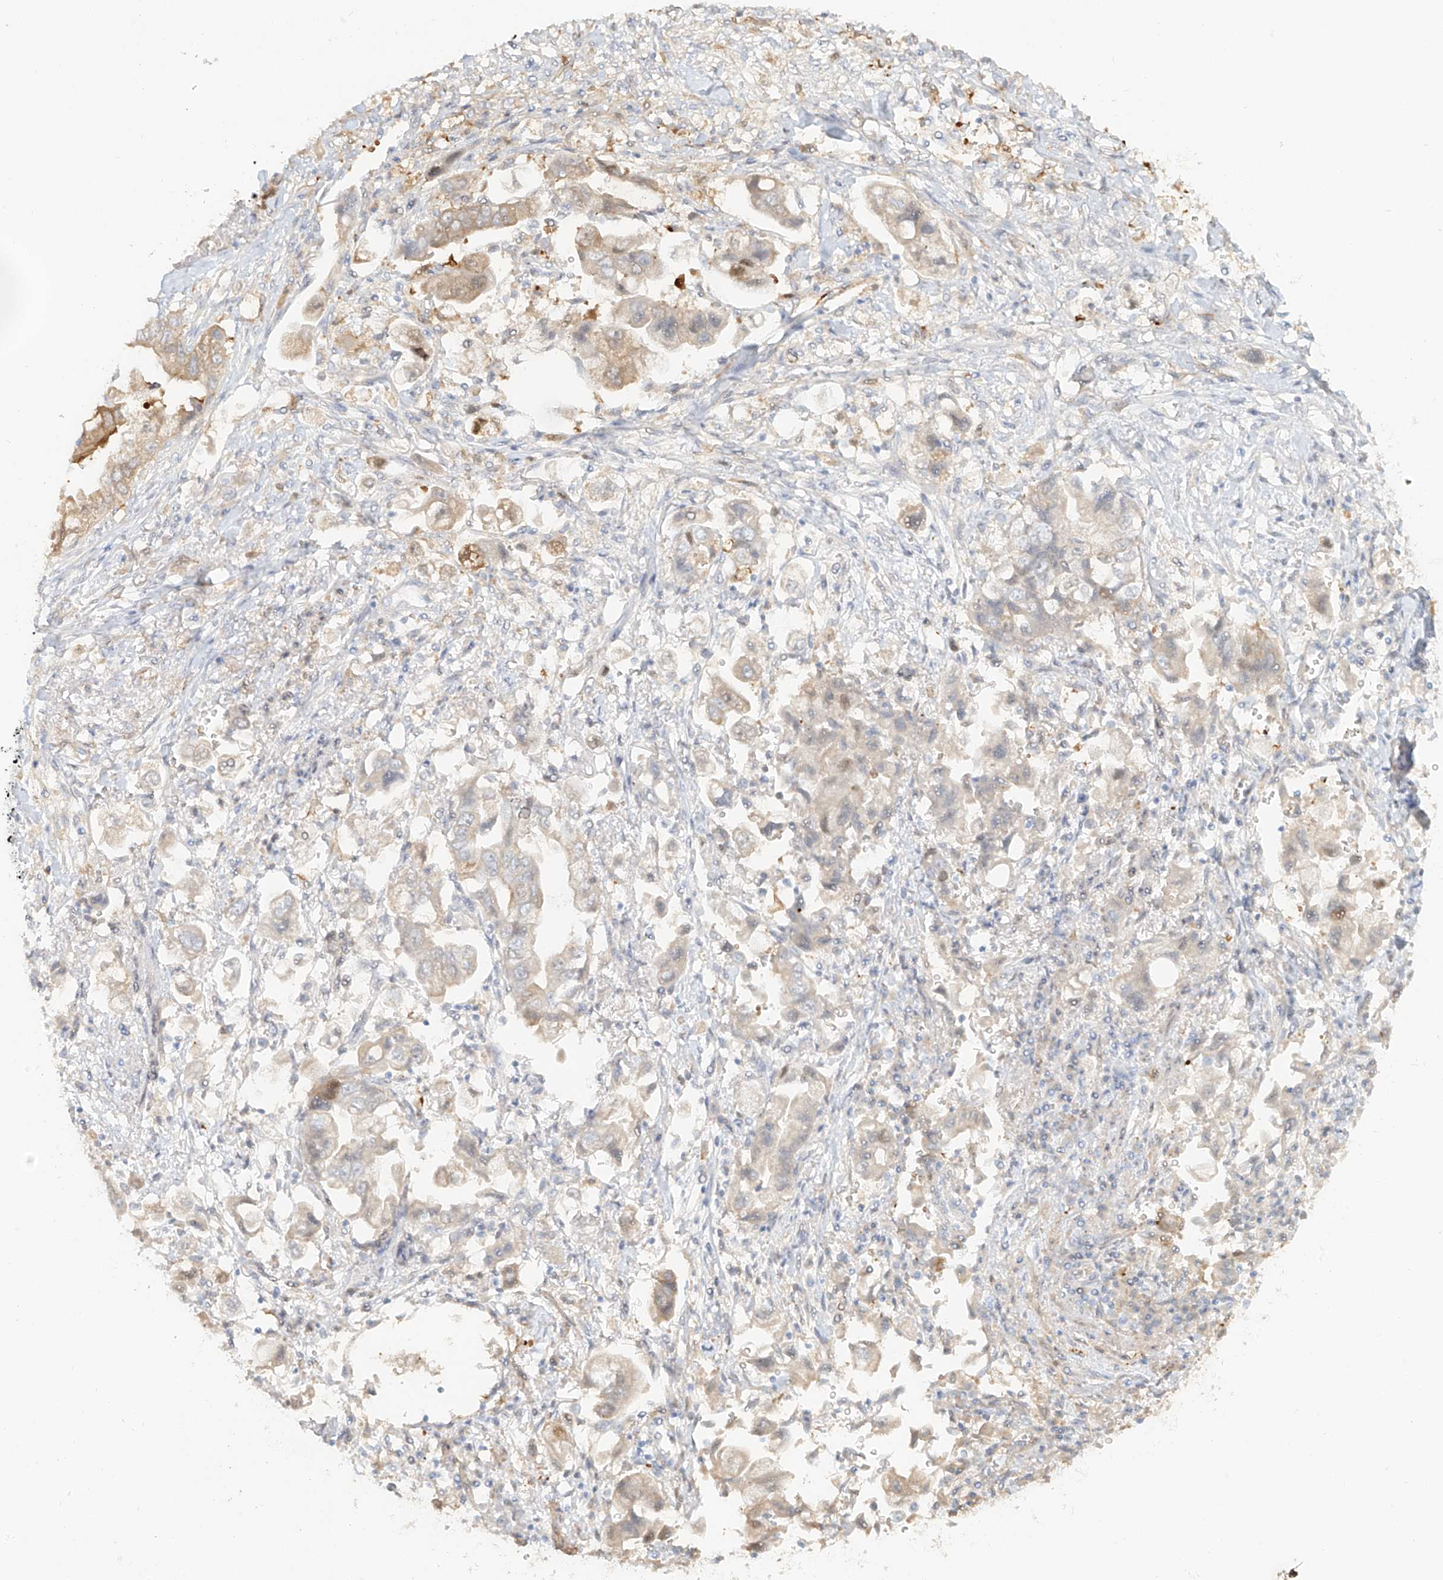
{"staining": {"intensity": "weak", "quantity": "<25%", "location": "cytoplasmic/membranous"}, "tissue": "stomach cancer", "cell_type": "Tumor cells", "image_type": "cancer", "snomed": [{"axis": "morphology", "description": "Adenocarcinoma, NOS"}, {"axis": "topography", "description": "Stomach"}], "caption": "This is an immunohistochemistry (IHC) photomicrograph of adenocarcinoma (stomach). There is no positivity in tumor cells.", "gene": "UPK1B", "patient": {"sex": "male", "age": 62}}